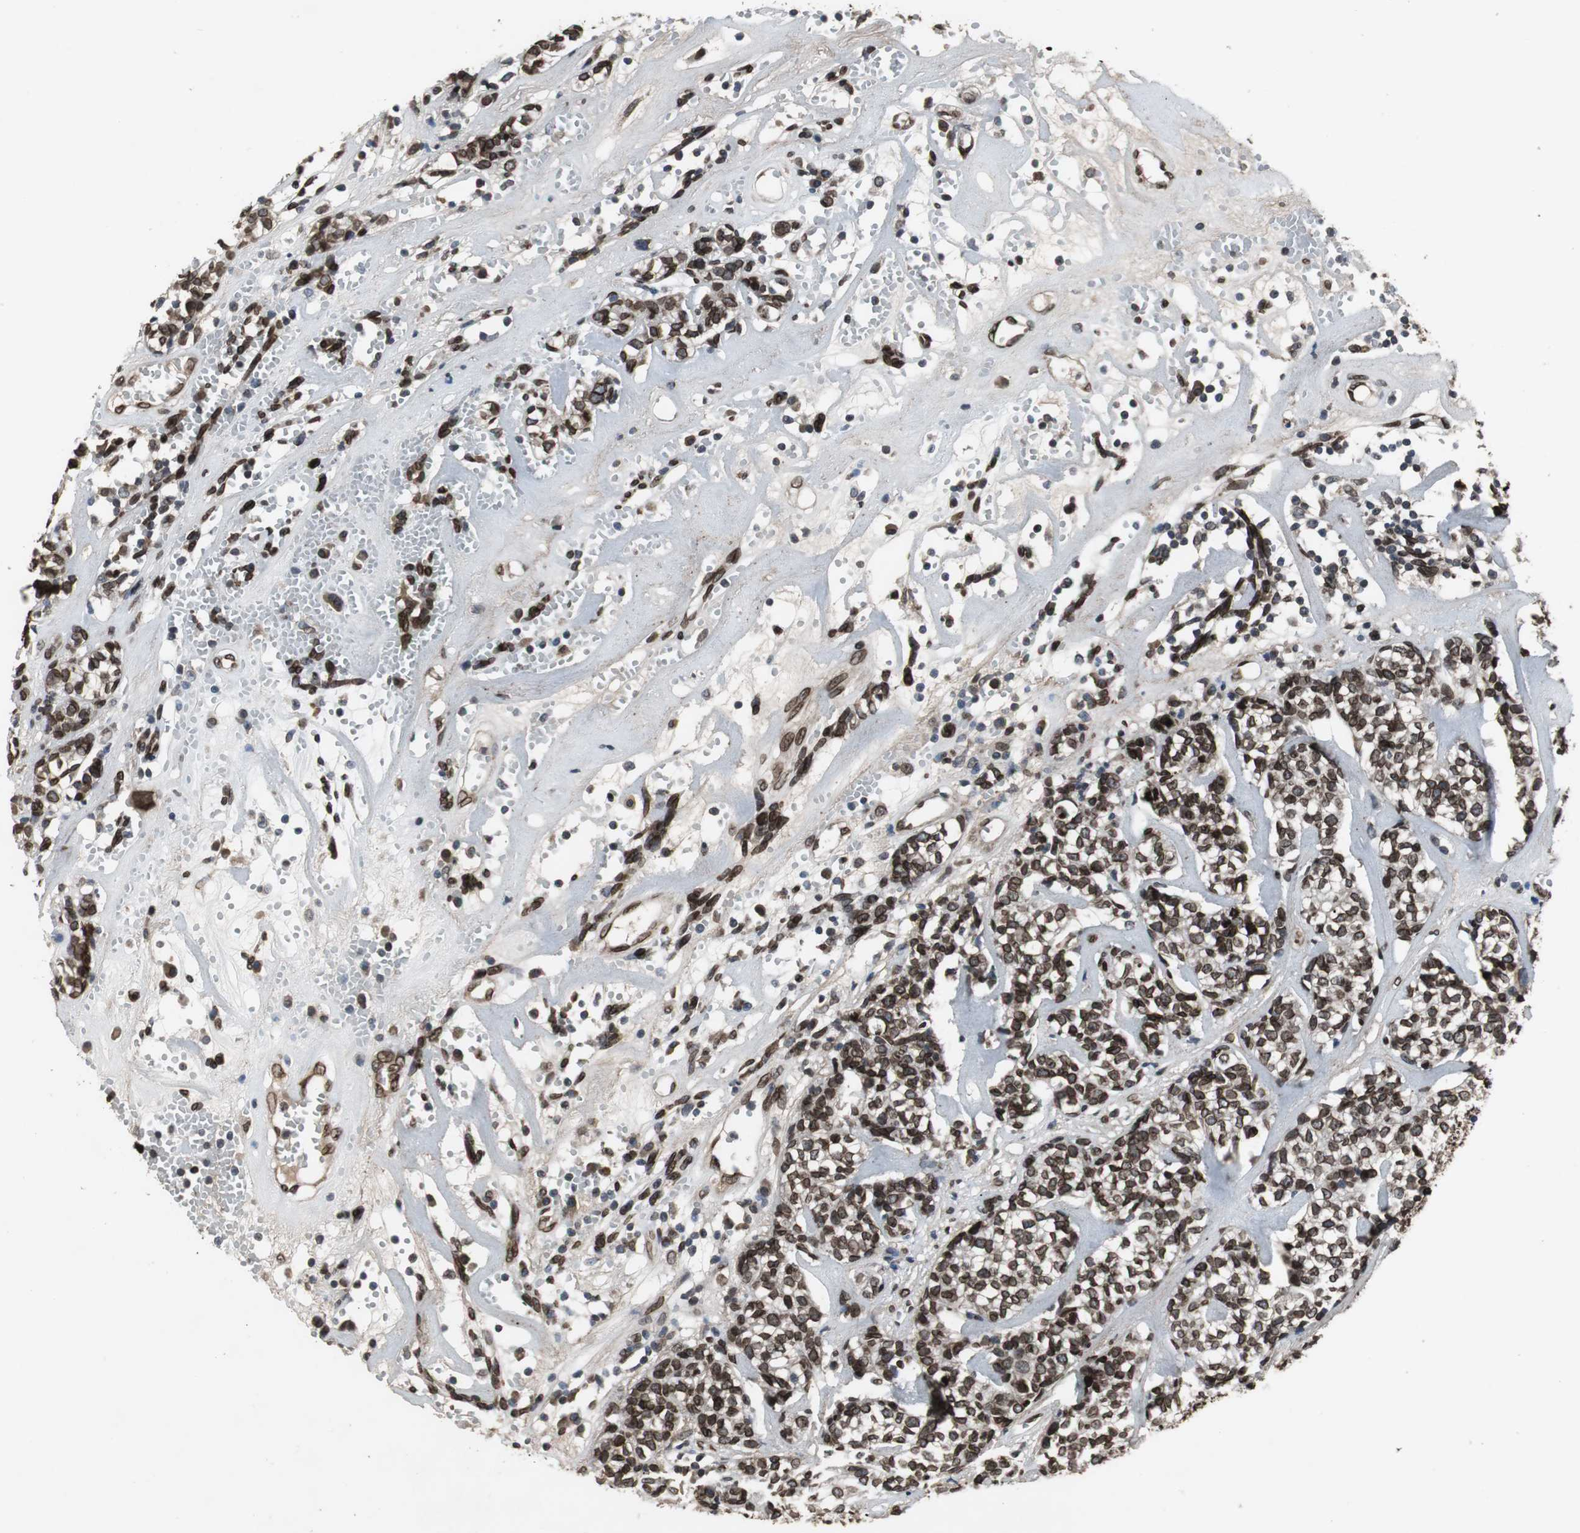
{"staining": {"intensity": "strong", "quantity": ">75%", "location": "cytoplasmic/membranous,nuclear"}, "tissue": "head and neck cancer", "cell_type": "Tumor cells", "image_type": "cancer", "snomed": [{"axis": "morphology", "description": "Adenocarcinoma, NOS"}, {"axis": "topography", "description": "Salivary gland"}, {"axis": "topography", "description": "Head-Neck"}], "caption": "Brown immunohistochemical staining in human head and neck cancer shows strong cytoplasmic/membranous and nuclear positivity in about >75% of tumor cells. (Stains: DAB in brown, nuclei in blue, Microscopy: brightfield microscopy at high magnification).", "gene": "LMNA", "patient": {"sex": "female", "age": 65}}